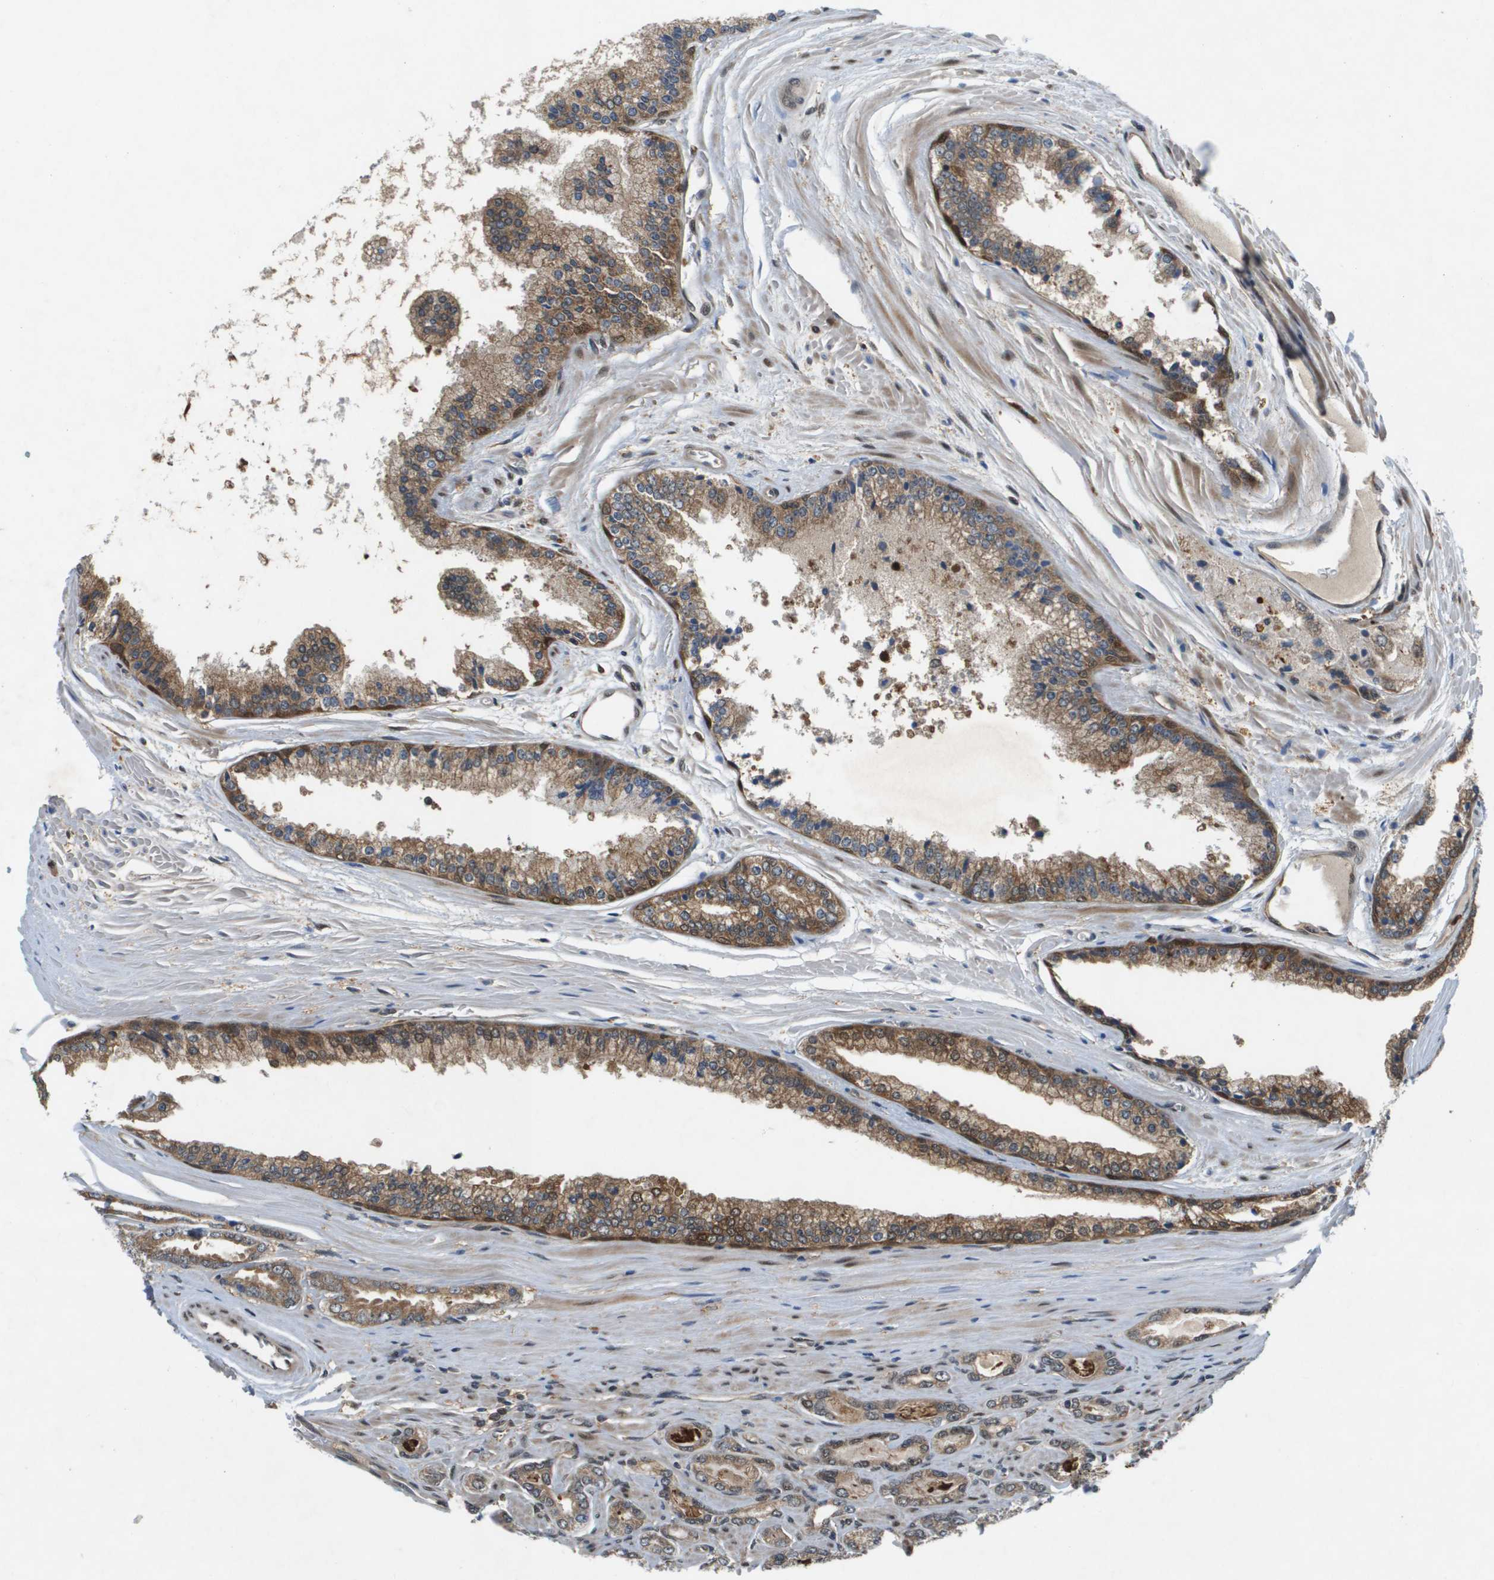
{"staining": {"intensity": "moderate", "quantity": ">75%", "location": "cytoplasmic/membranous"}, "tissue": "prostate cancer", "cell_type": "Tumor cells", "image_type": "cancer", "snomed": [{"axis": "morphology", "description": "Adenocarcinoma, High grade"}, {"axis": "topography", "description": "Prostate"}], "caption": "A photomicrograph of prostate cancer stained for a protein exhibits moderate cytoplasmic/membranous brown staining in tumor cells.", "gene": "PALD1", "patient": {"sex": "male", "age": 65}}